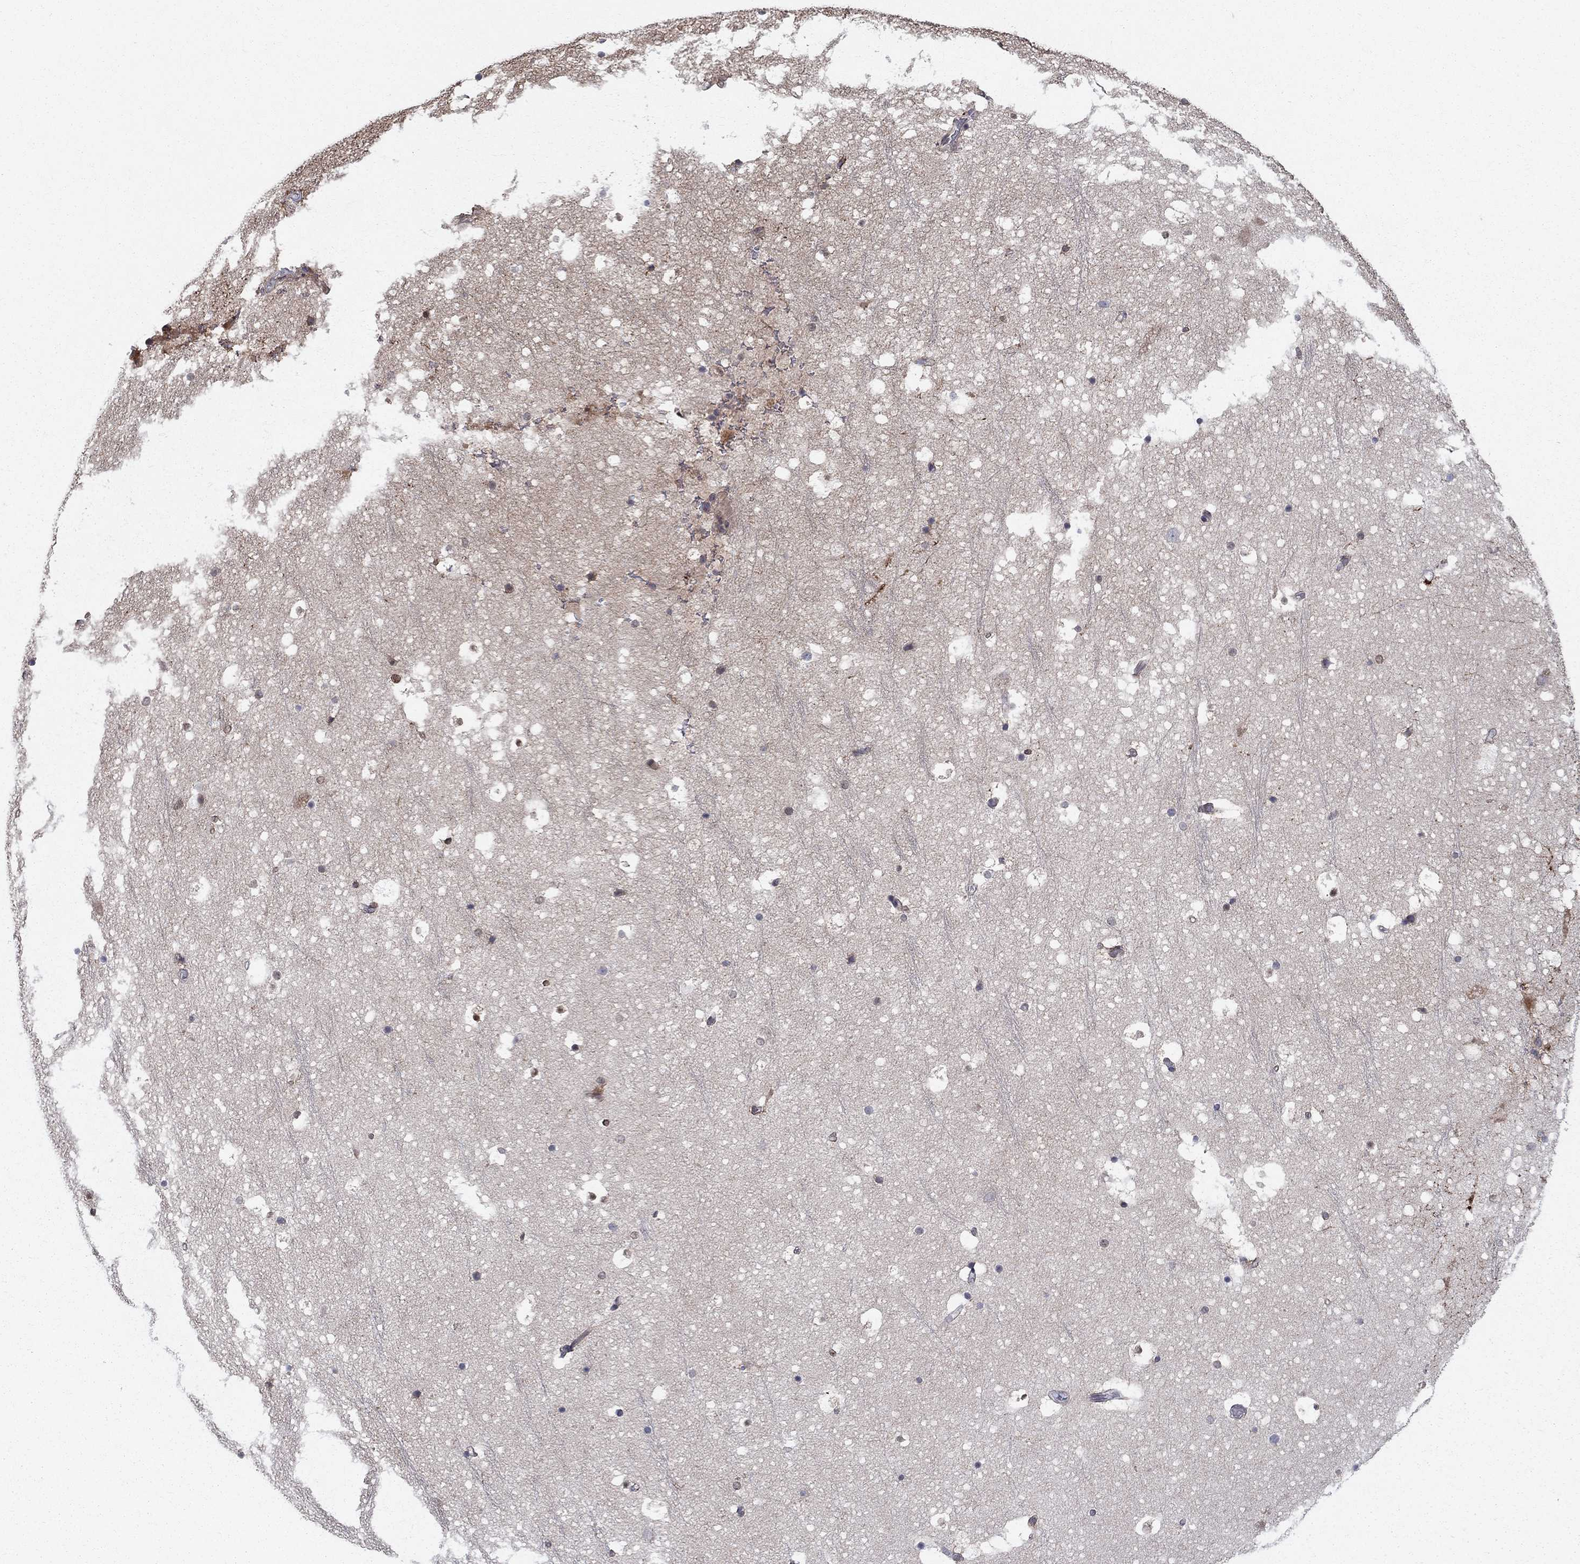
{"staining": {"intensity": "moderate", "quantity": "<25%", "location": "cytoplasmic/membranous"}, "tissue": "hippocampus", "cell_type": "Glial cells", "image_type": "normal", "snomed": [{"axis": "morphology", "description": "Normal tissue, NOS"}, {"axis": "topography", "description": "Hippocampus"}], "caption": "Hippocampus stained with immunohistochemistry demonstrates moderate cytoplasmic/membranous positivity in approximately <25% of glial cells. (Brightfield microscopy of DAB IHC at high magnification).", "gene": "NTRK2", "patient": {"sex": "male", "age": 51}}